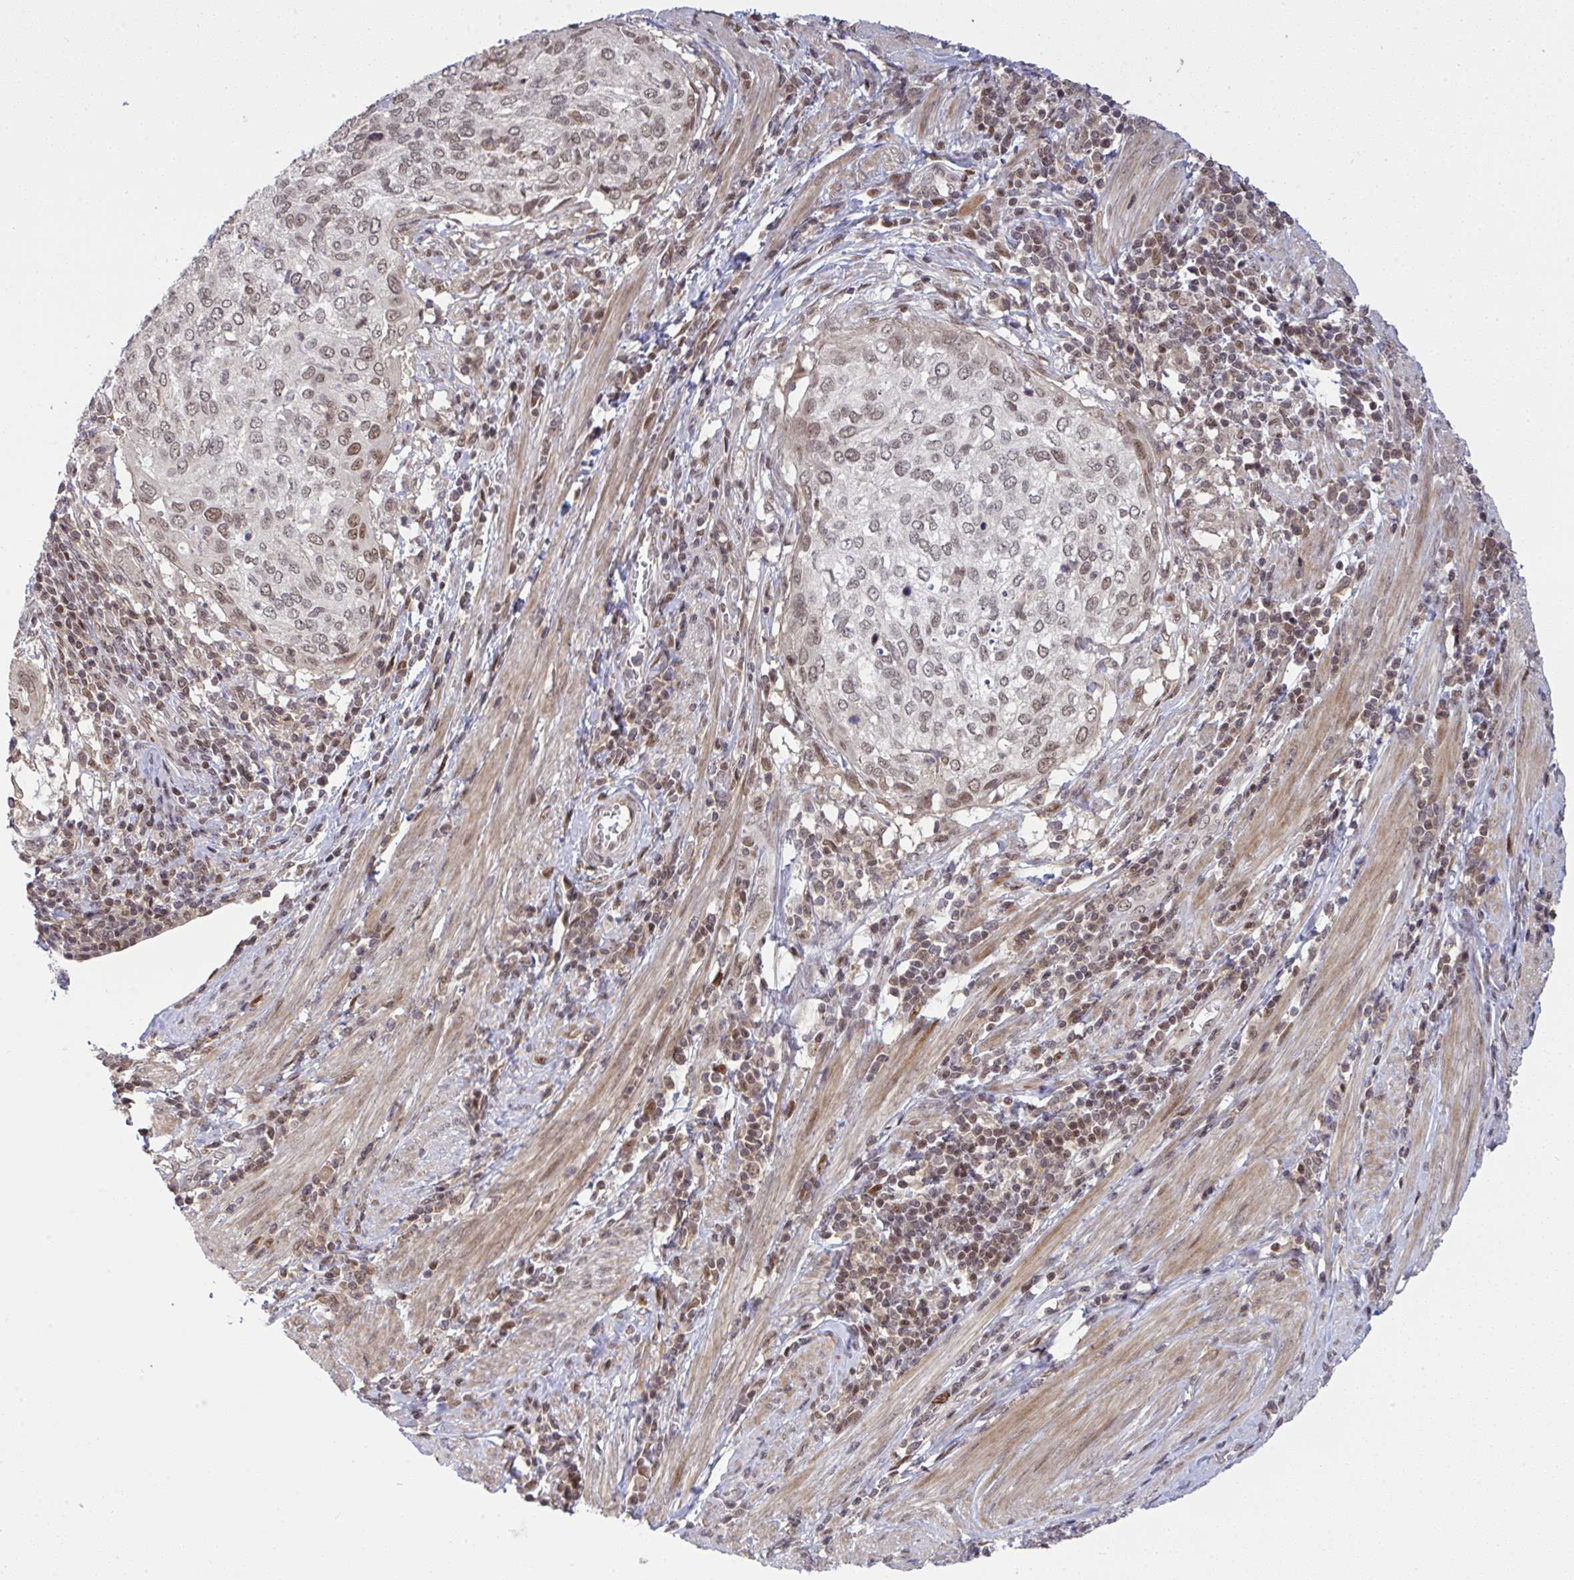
{"staining": {"intensity": "moderate", "quantity": ">75%", "location": "nuclear"}, "tissue": "cervical cancer", "cell_type": "Tumor cells", "image_type": "cancer", "snomed": [{"axis": "morphology", "description": "Squamous cell carcinoma, NOS"}, {"axis": "topography", "description": "Cervix"}], "caption": "A photomicrograph showing moderate nuclear staining in about >75% of tumor cells in cervical cancer (squamous cell carcinoma), as visualized by brown immunohistochemical staining.", "gene": "KLF2", "patient": {"sex": "female", "age": 38}}